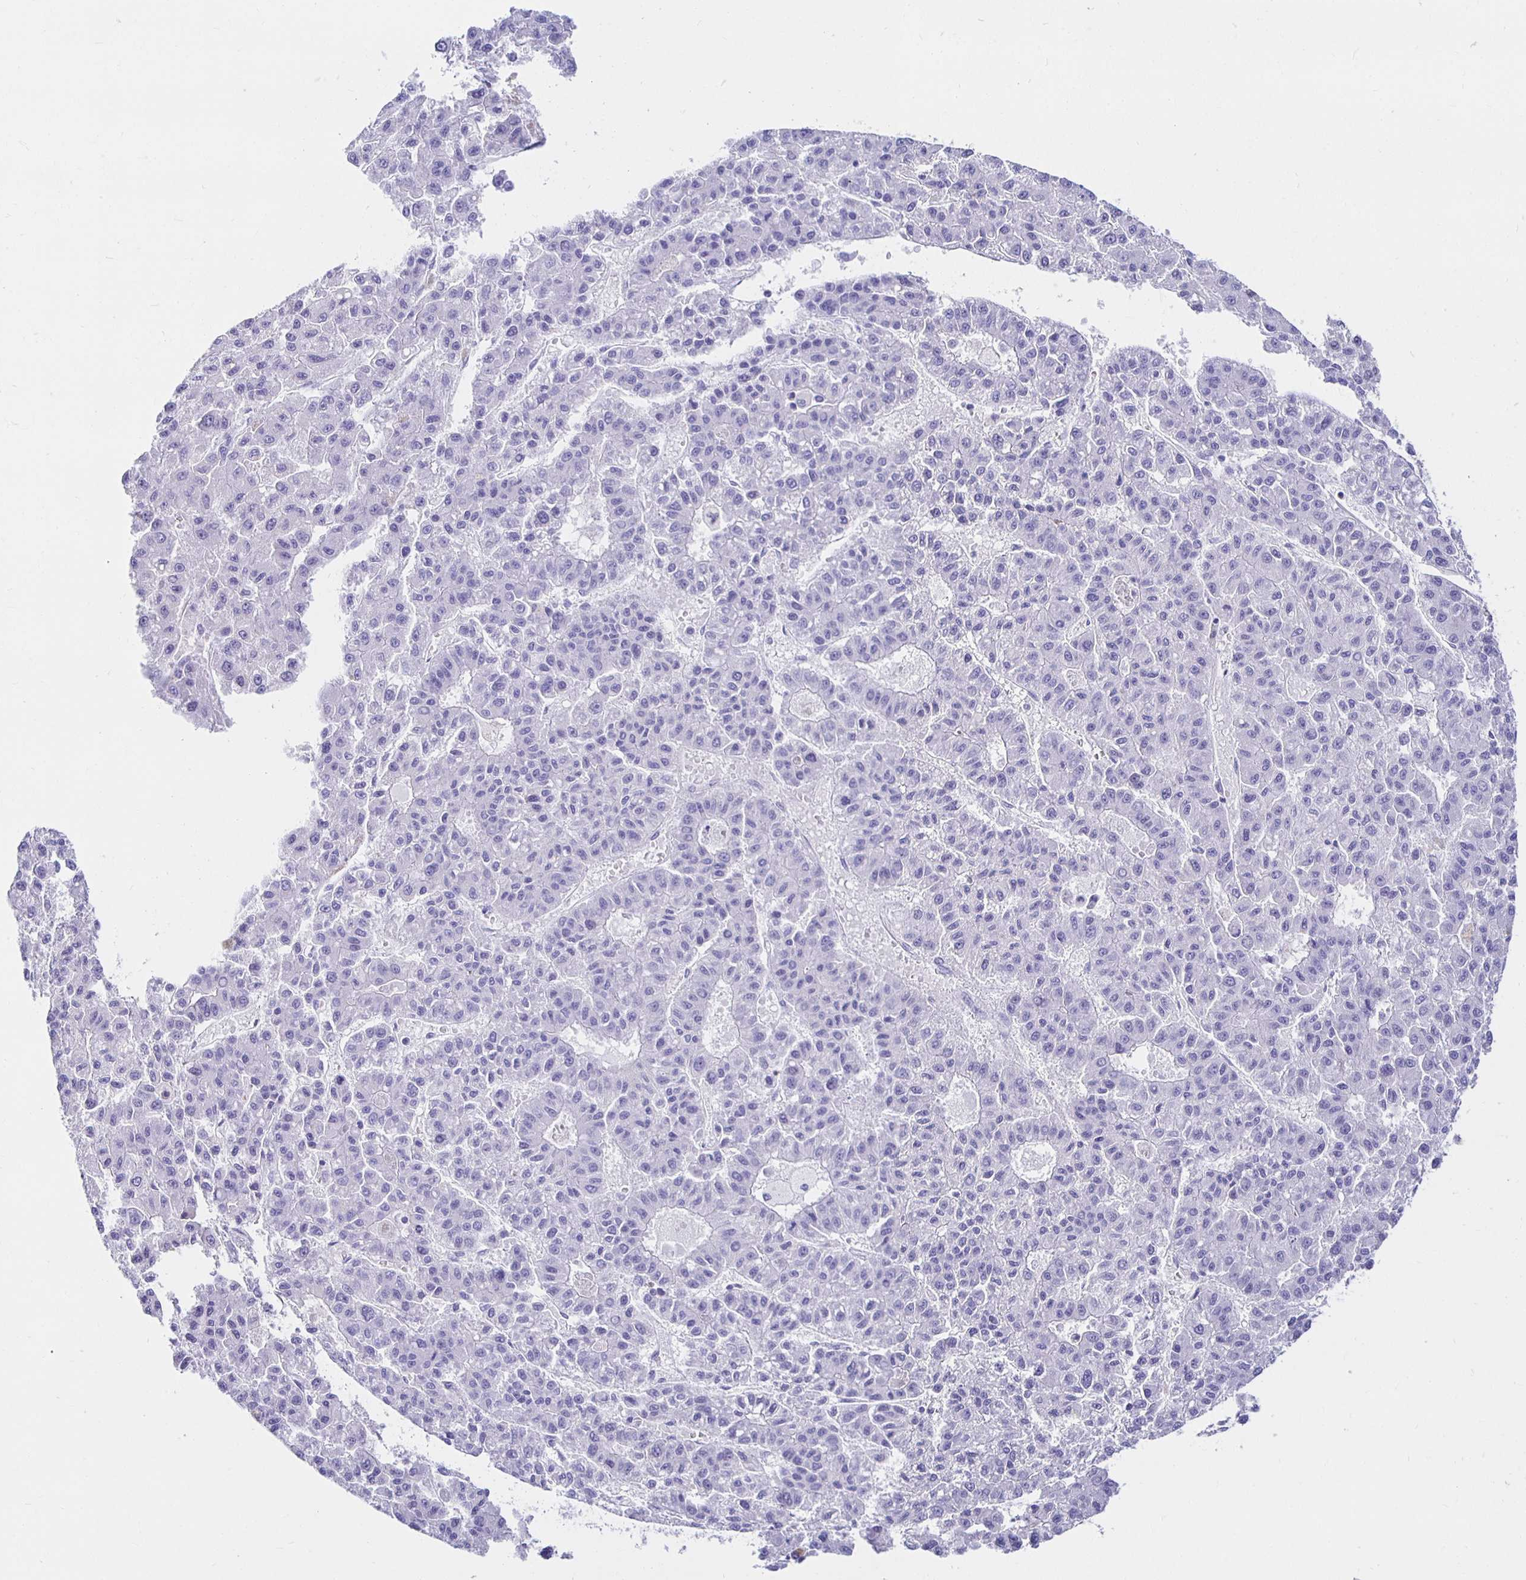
{"staining": {"intensity": "negative", "quantity": "none", "location": "none"}, "tissue": "liver cancer", "cell_type": "Tumor cells", "image_type": "cancer", "snomed": [{"axis": "morphology", "description": "Carcinoma, Hepatocellular, NOS"}, {"axis": "topography", "description": "Liver"}], "caption": "Protein analysis of liver cancer (hepatocellular carcinoma) shows no significant expression in tumor cells. The staining was performed using DAB (3,3'-diaminobenzidine) to visualize the protein expression in brown, while the nuclei were stained in blue with hematoxylin (Magnification: 20x).", "gene": "UMOD", "patient": {"sex": "male", "age": 70}}